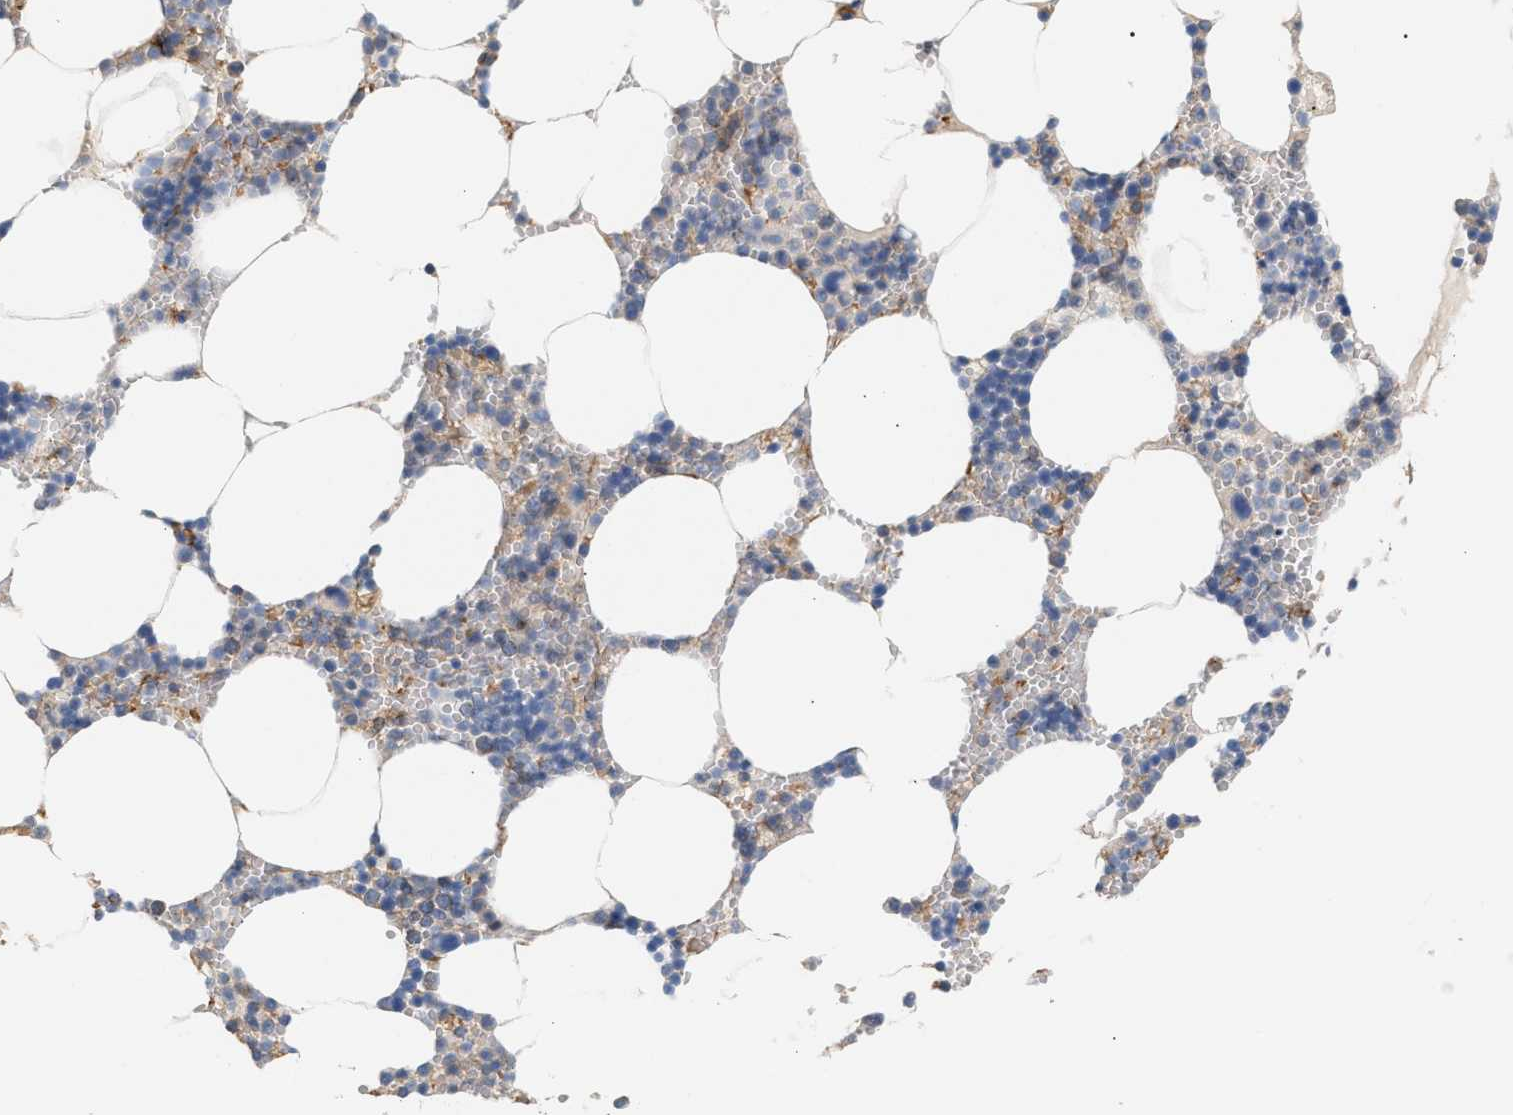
{"staining": {"intensity": "weak", "quantity": "<25%", "location": "cytoplasmic/membranous"}, "tissue": "bone marrow", "cell_type": "Hematopoietic cells", "image_type": "normal", "snomed": [{"axis": "morphology", "description": "Normal tissue, NOS"}, {"axis": "topography", "description": "Bone marrow"}], "caption": "Protein analysis of unremarkable bone marrow demonstrates no significant positivity in hematopoietic cells.", "gene": "LRCH1", "patient": {"sex": "male", "age": 70}}